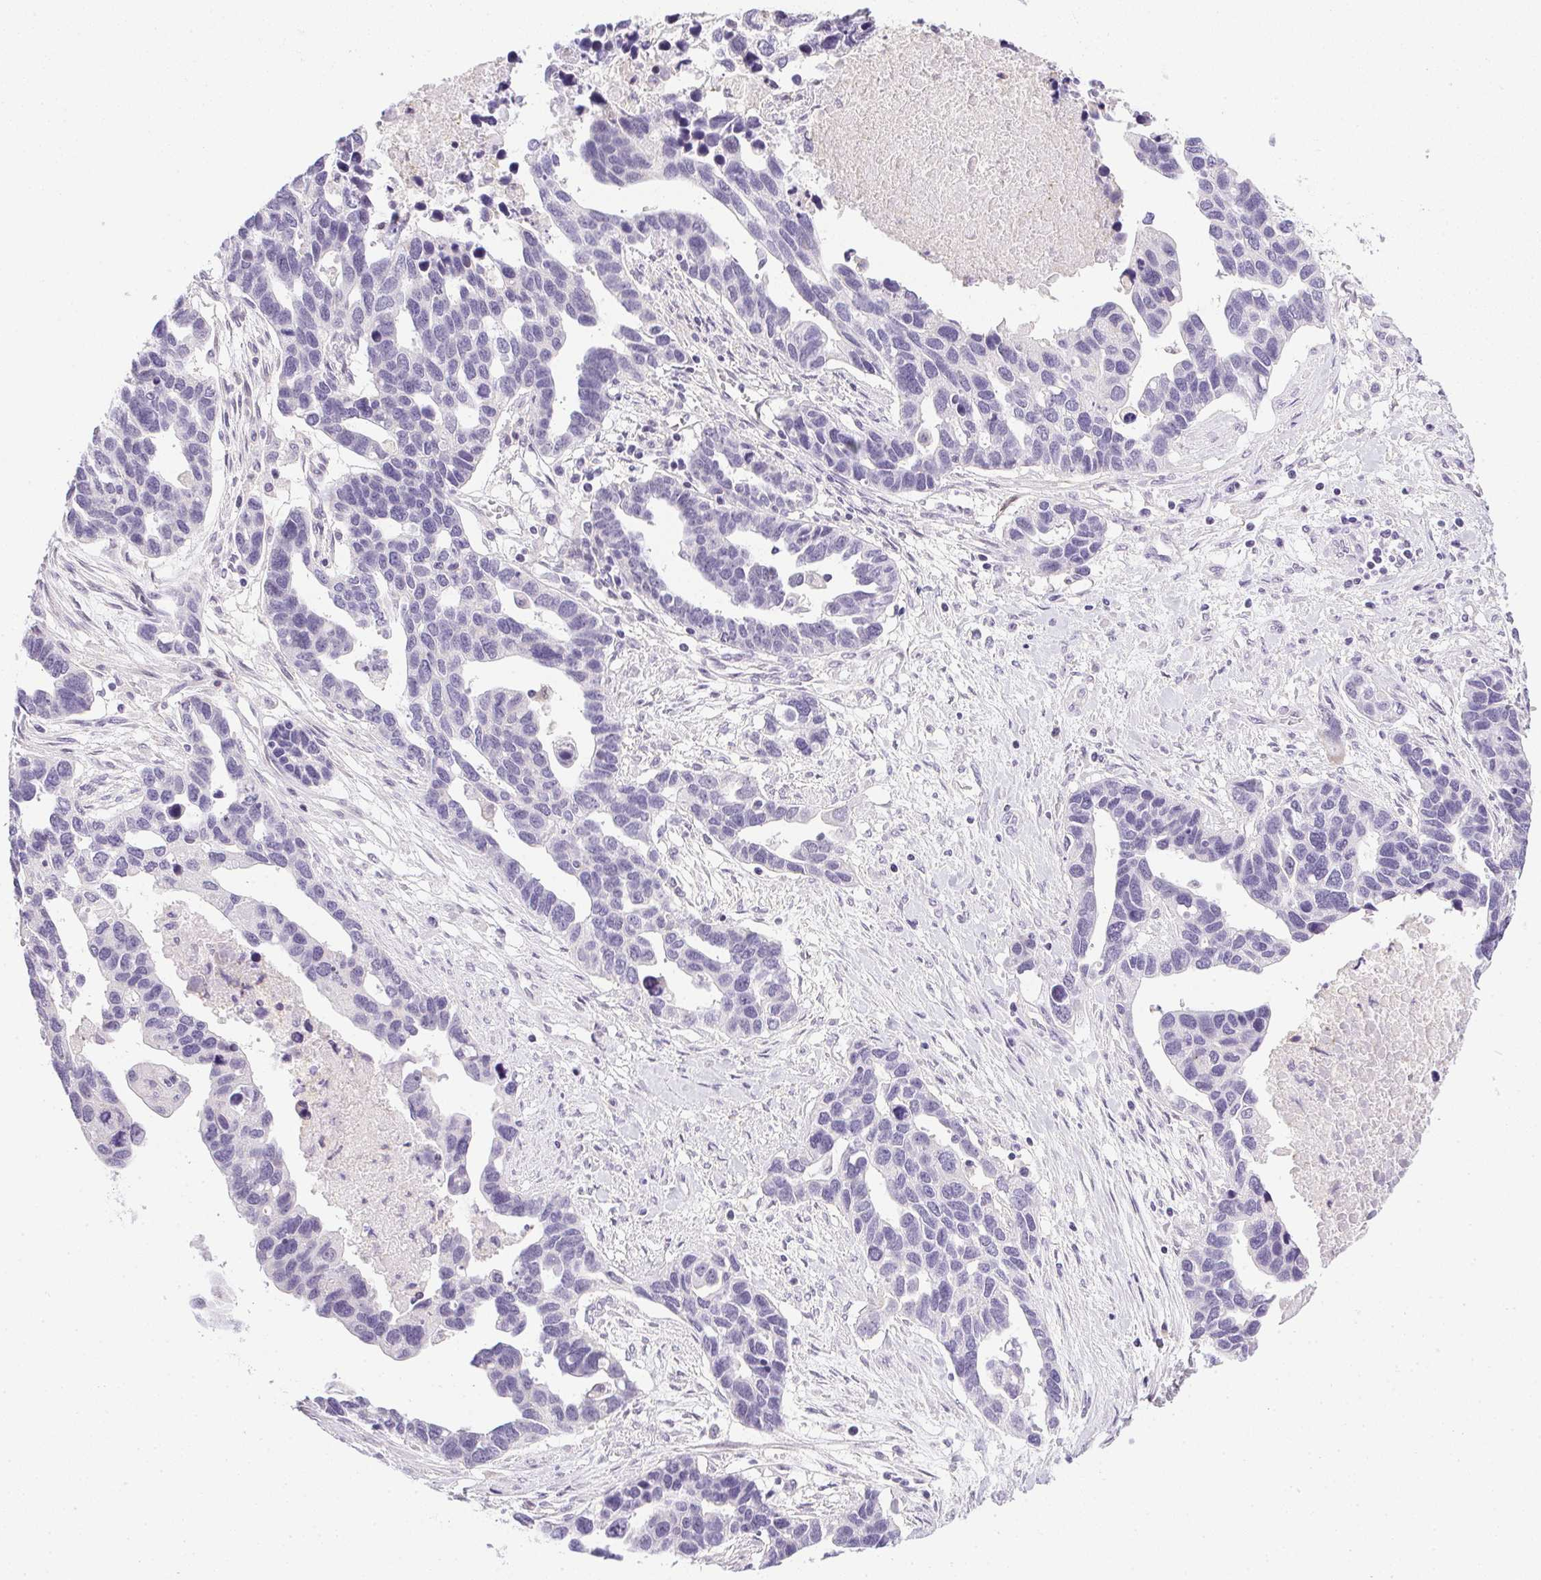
{"staining": {"intensity": "negative", "quantity": "none", "location": "none"}, "tissue": "ovarian cancer", "cell_type": "Tumor cells", "image_type": "cancer", "snomed": [{"axis": "morphology", "description": "Cystadenocarcinoma, serous, NOS"}, {"axis": "topography", "description": "Ovary"}], "caption": "Tumor cells show no significant staining in ovarian cancer. (DAB immunohistochemistry visualized using brightfield microscopy, high magnification).", "gene": "PRL", "patient": {"sex": "female", "age": 54}}